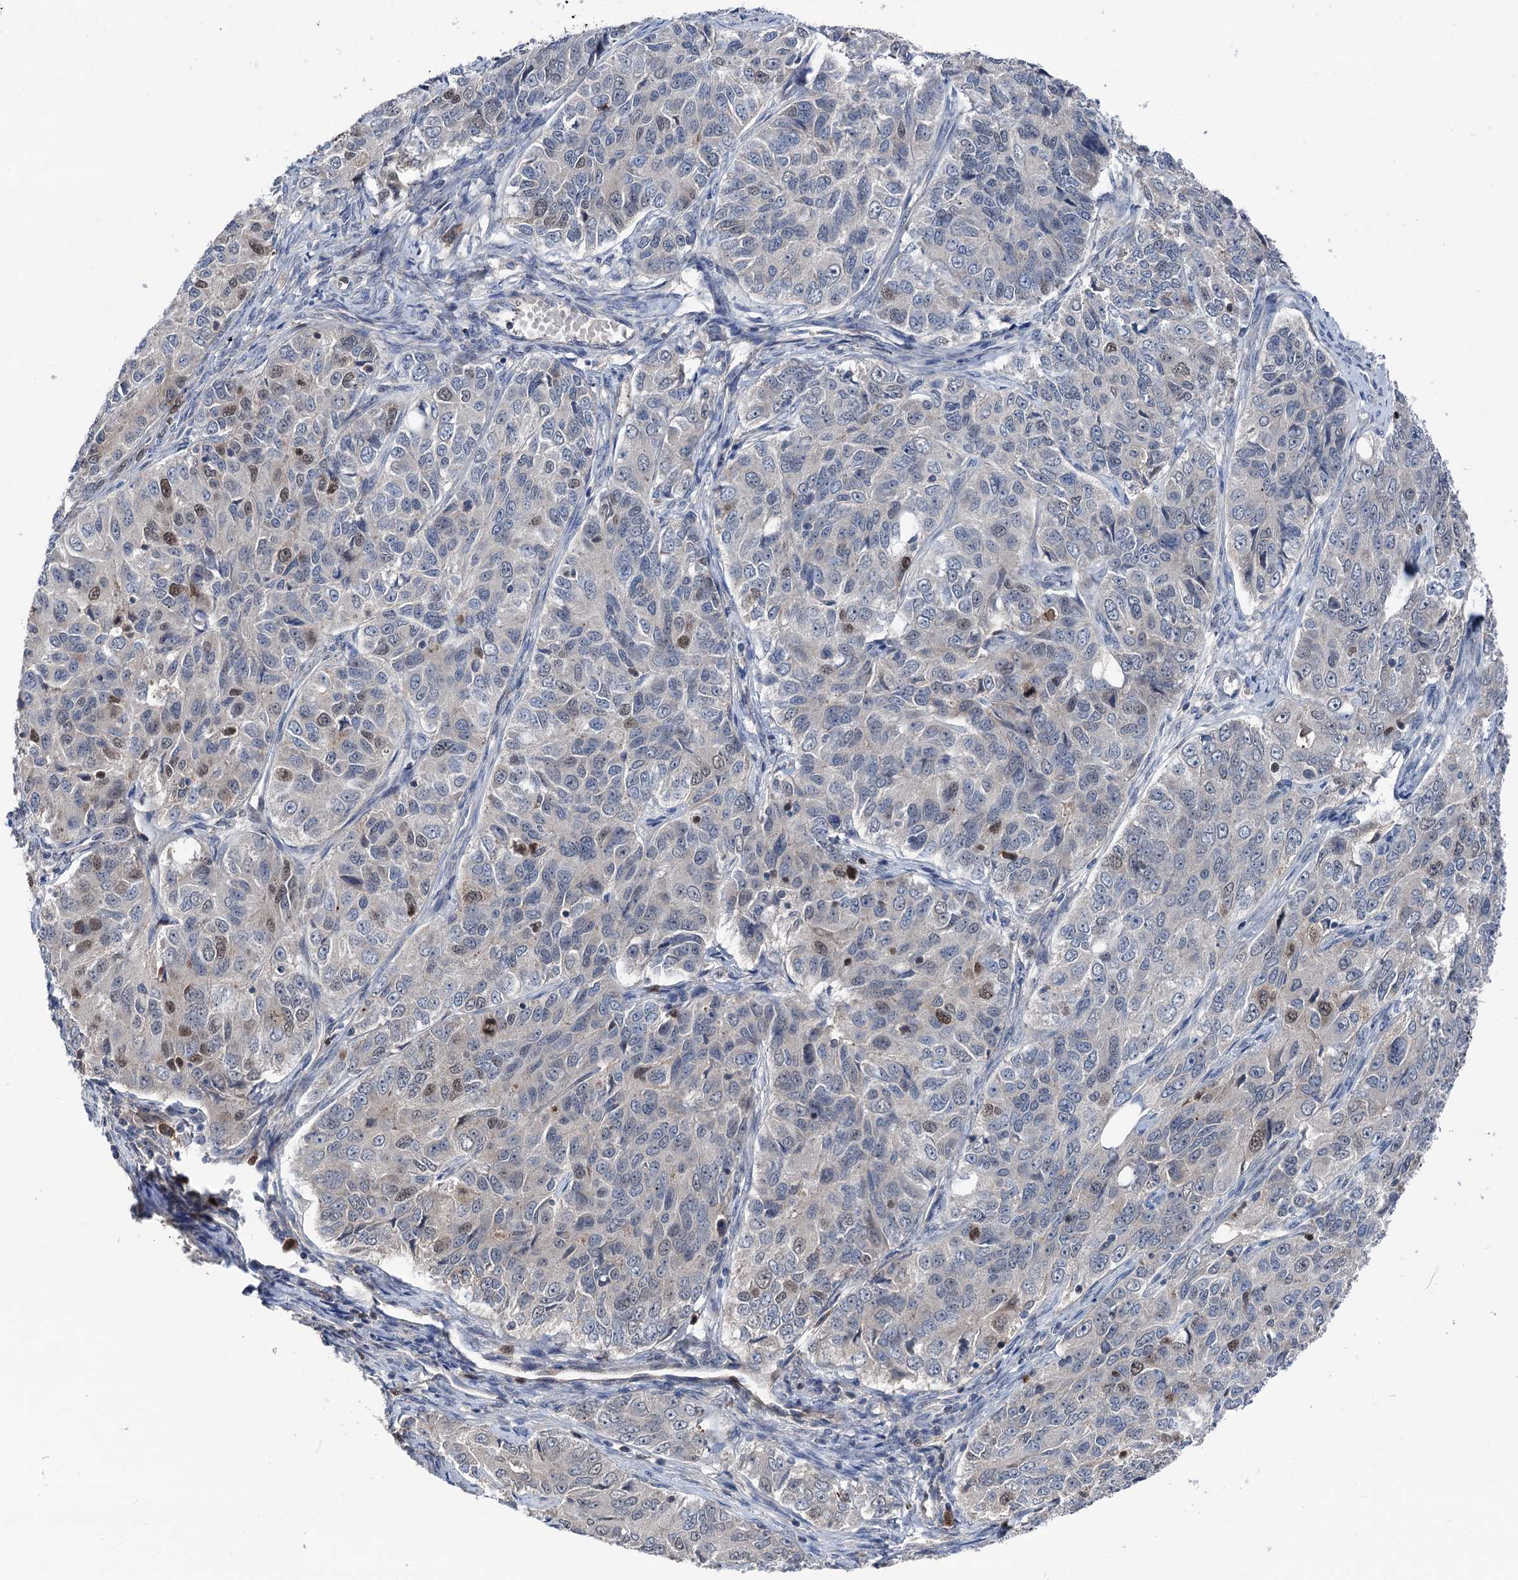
{"staining": {"intensity": "weak", "quantity": "<25%", "location": "cytoplasmic/membranous,nuclear"}, "tissue": "ovarian cancer", "cell_type": "Tumor cells", "image_type": "cancer", "snomed": [{"axis": "morphology", "description": "Carcinoma, endometroid"}, {"axis": "topography", "description": "Ovary"}], "caption": "The image demonstrates no significant positivity in tumor cells of ovarian endometroid carcinoma.", "gene": "NCAPD2", "patient": {"sex": "female", "age": 51}}